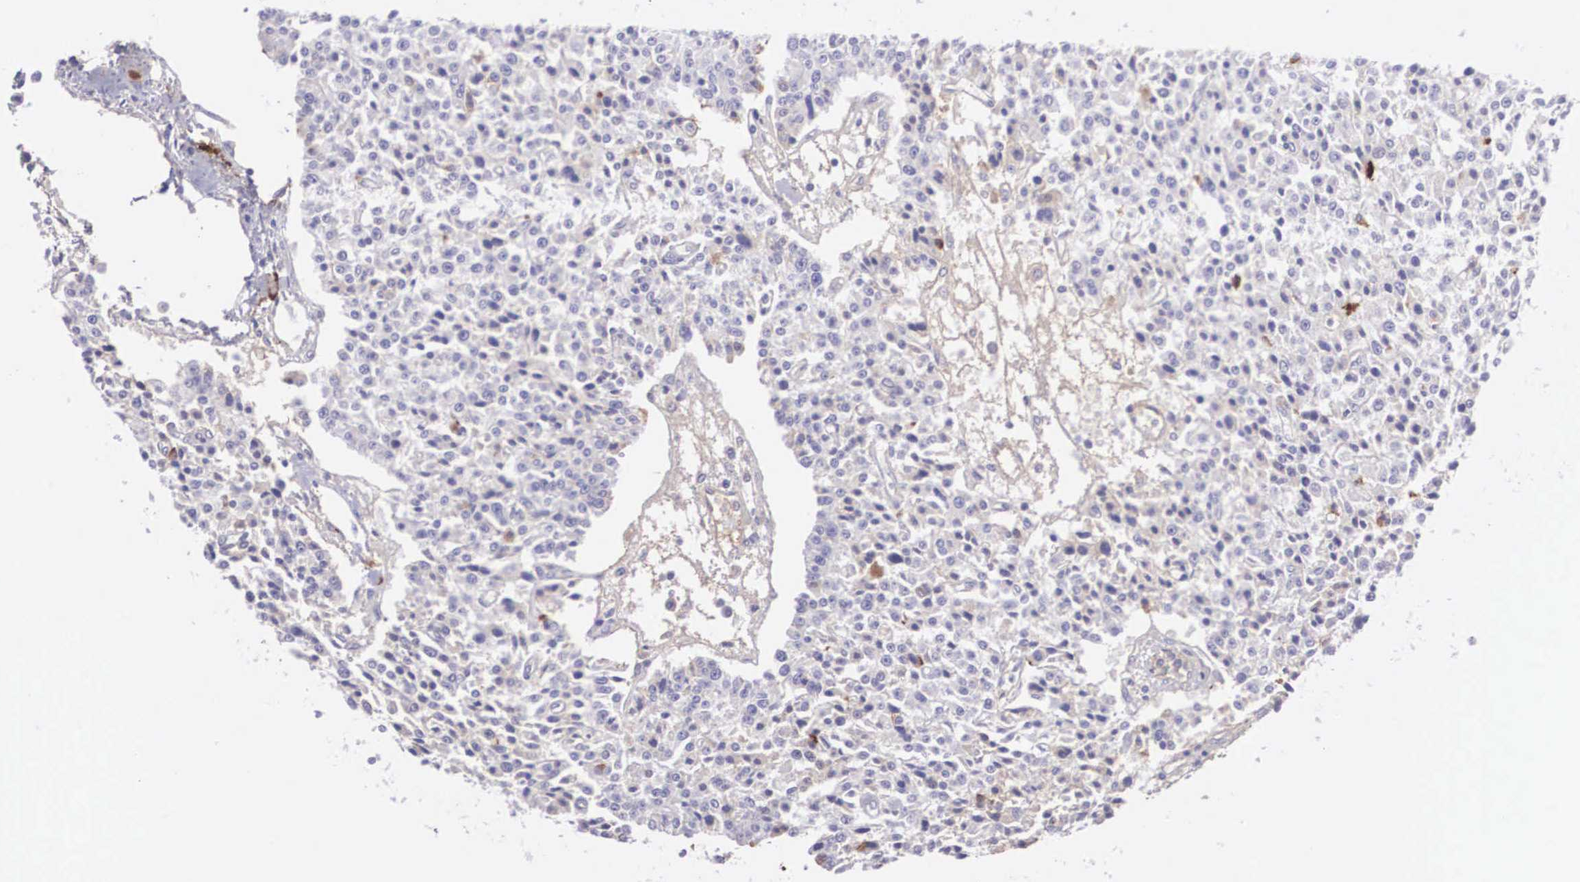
{"staining": {"intensity": "negative", "quantity": "none", "location": "none"}, "tissue": "carcinoid", "cell_type": "Tumor cells", "image_type": "cancer", "snomed": [{"axis": "morphology", "description": "Carcinoid, malignant, NOS"}, {"axis": "topography", "description": "Stomach"}], "caption": "Immunohistochemistry image of neoplastic tissue: carcinoid stained with DAB demonstrates no significant protein staining in tumor cells.", "gene": "CLU", "patient": {"sex": "female", "age": 76}}